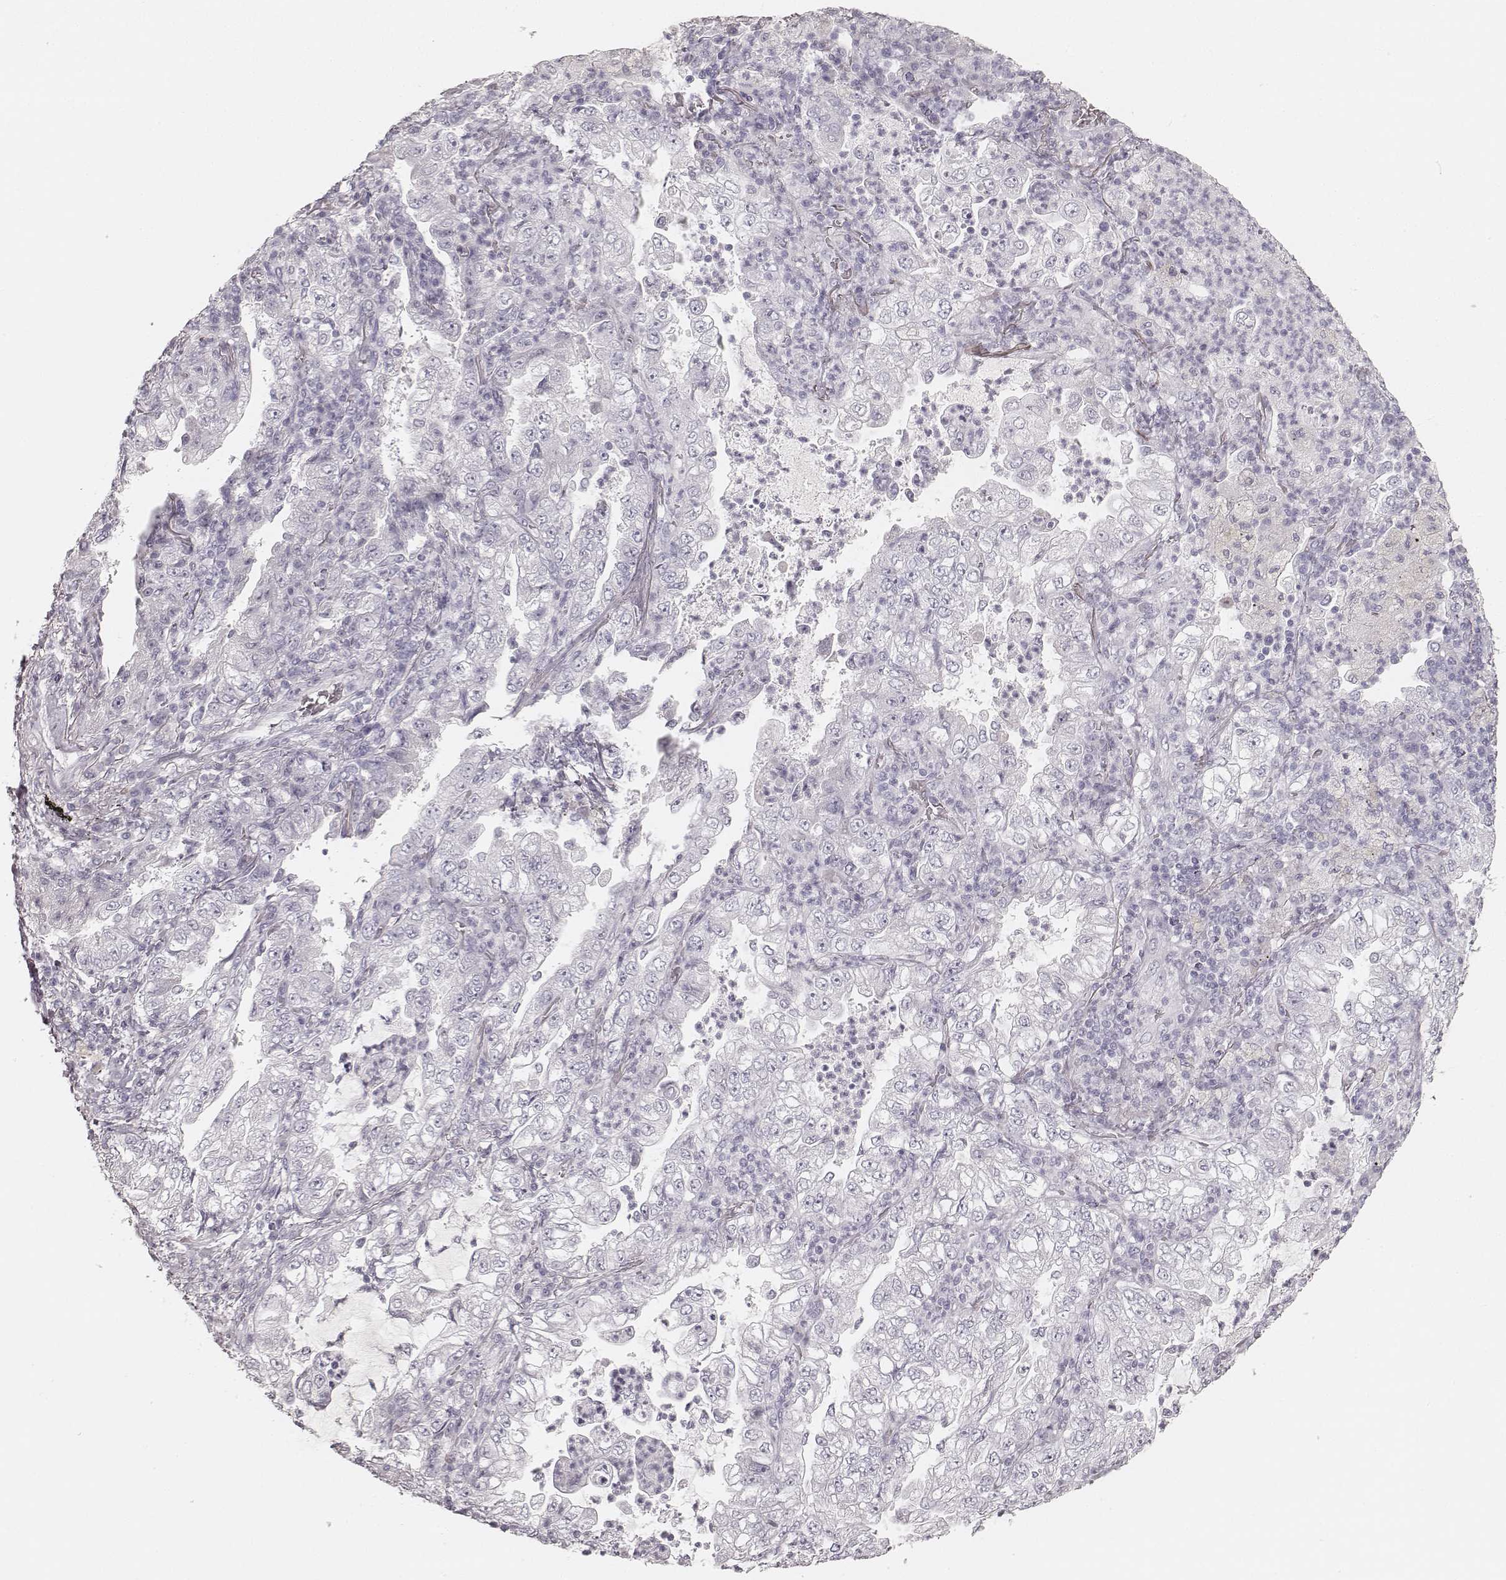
{"staining": {"intensity": "negative", "quantity": "none", "location": "none"}, "tissue": "lung cancer", "cell_type": "Tumor cells", "image_type": "cancer", "snomed": [{"axis": "morphology", "description": "Adenocarcinoma, NOS"}, {"axis": "topography", "description": "Lung"}], "caption": "Tumor cells are negative for brown protein staining in lung cancer. (Immunohistochemistry, brightfield microscopy, high magnification).", "gene": "KRT31", "patient": {"sex": "female", "age": 73}}